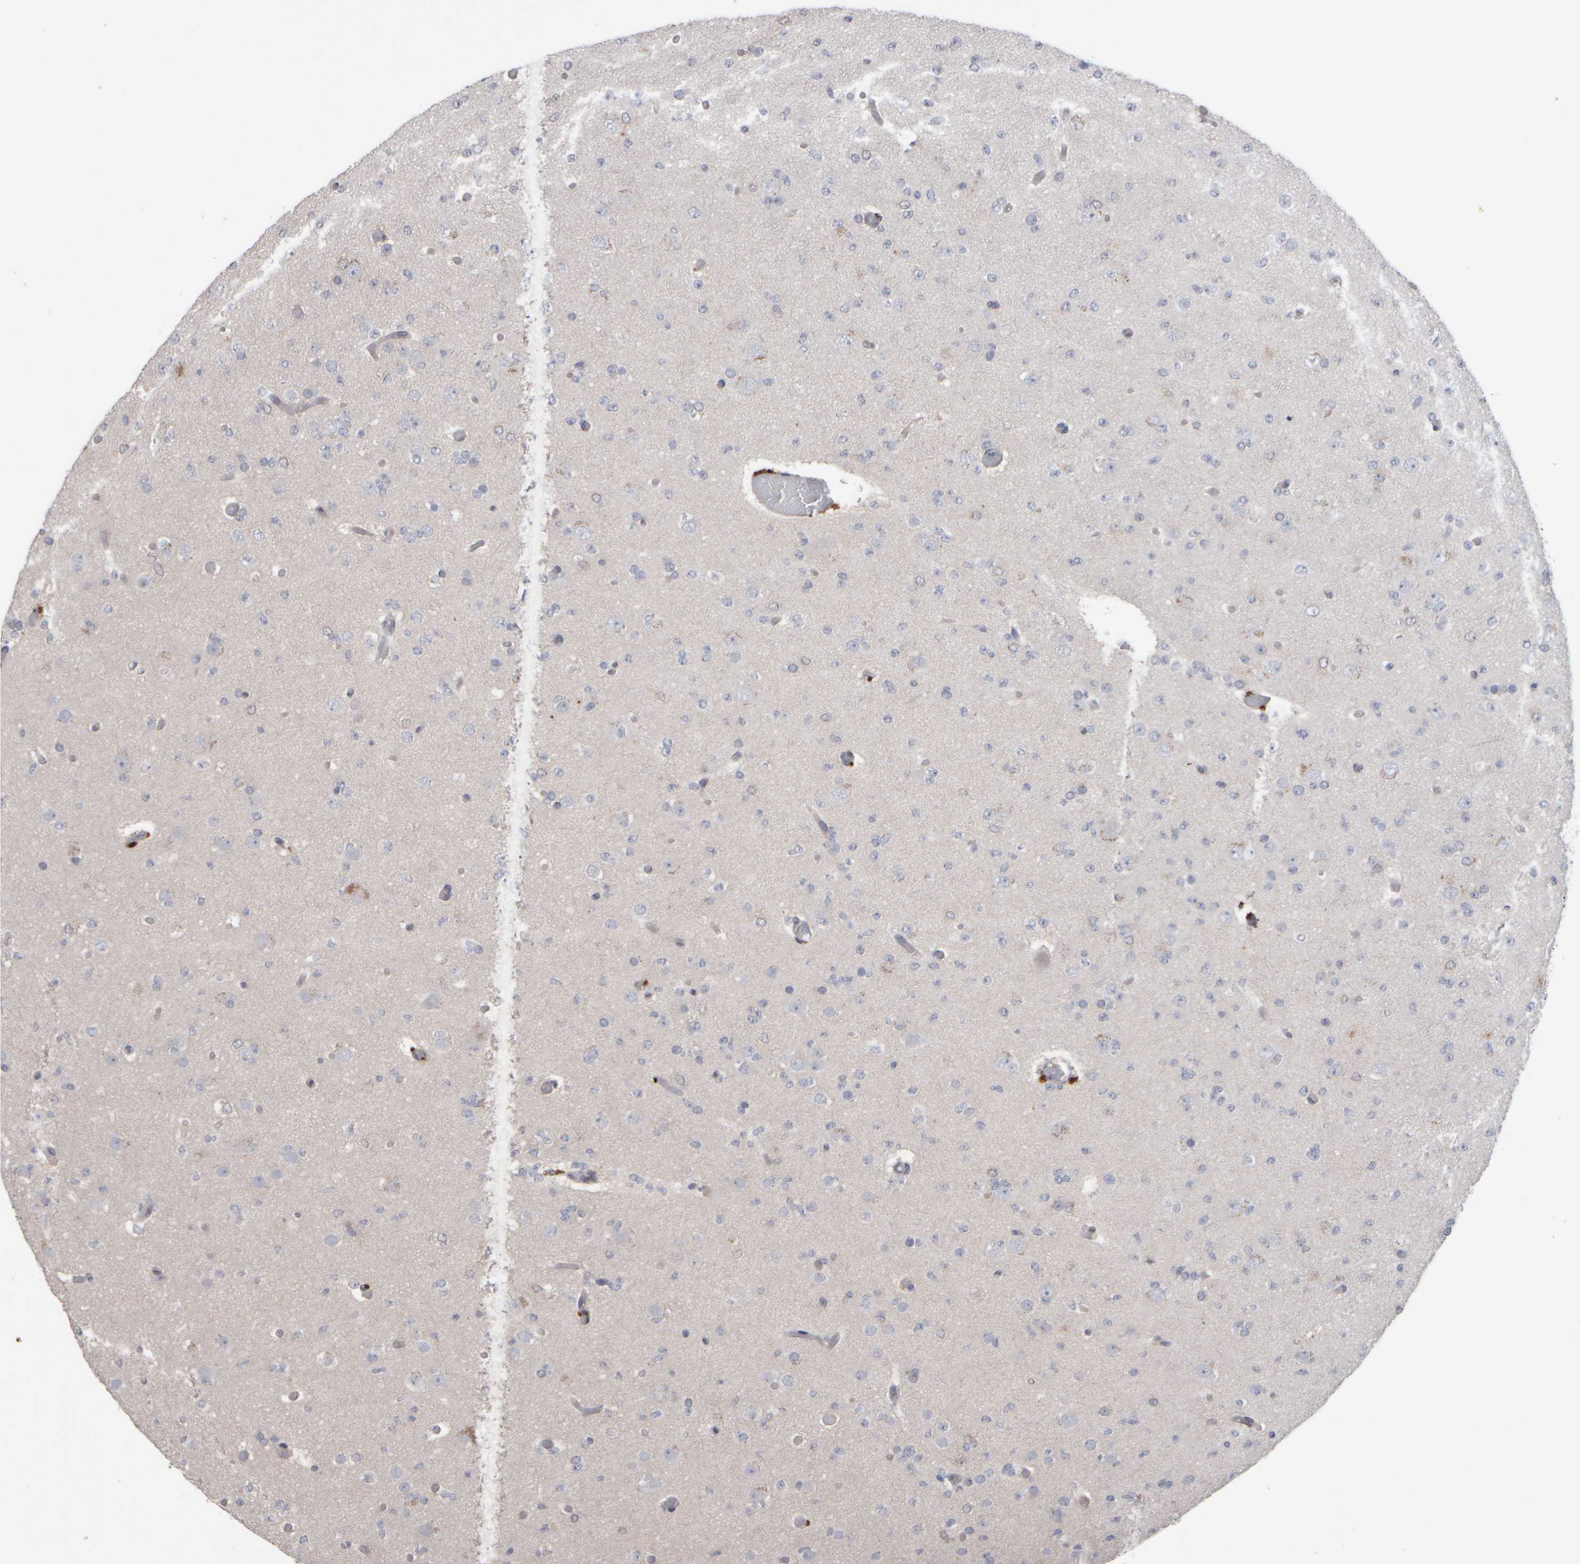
{"staining": {"intensity": "negative", "quantity": "none", "location": "none"}, "tissue": "glioma", "cell_type": "Tumor cells", "image_type": "cancer", "snomed": [{"axis": "morphology", "description": "Glioma, malignant, Low grade"}, {"axis": "topography", "description": "Brain"}], "caption": "Immunohistochemical staining of human glioma displays no significant expression in tumor cells. (DAB (3,3'-diaminobenzidine) immunohistochemistry (IHC) visualized using brightfield microscopy, high magnification).", "gene": "EPHX2", "patient": {"sex": "female", "age": 22}}